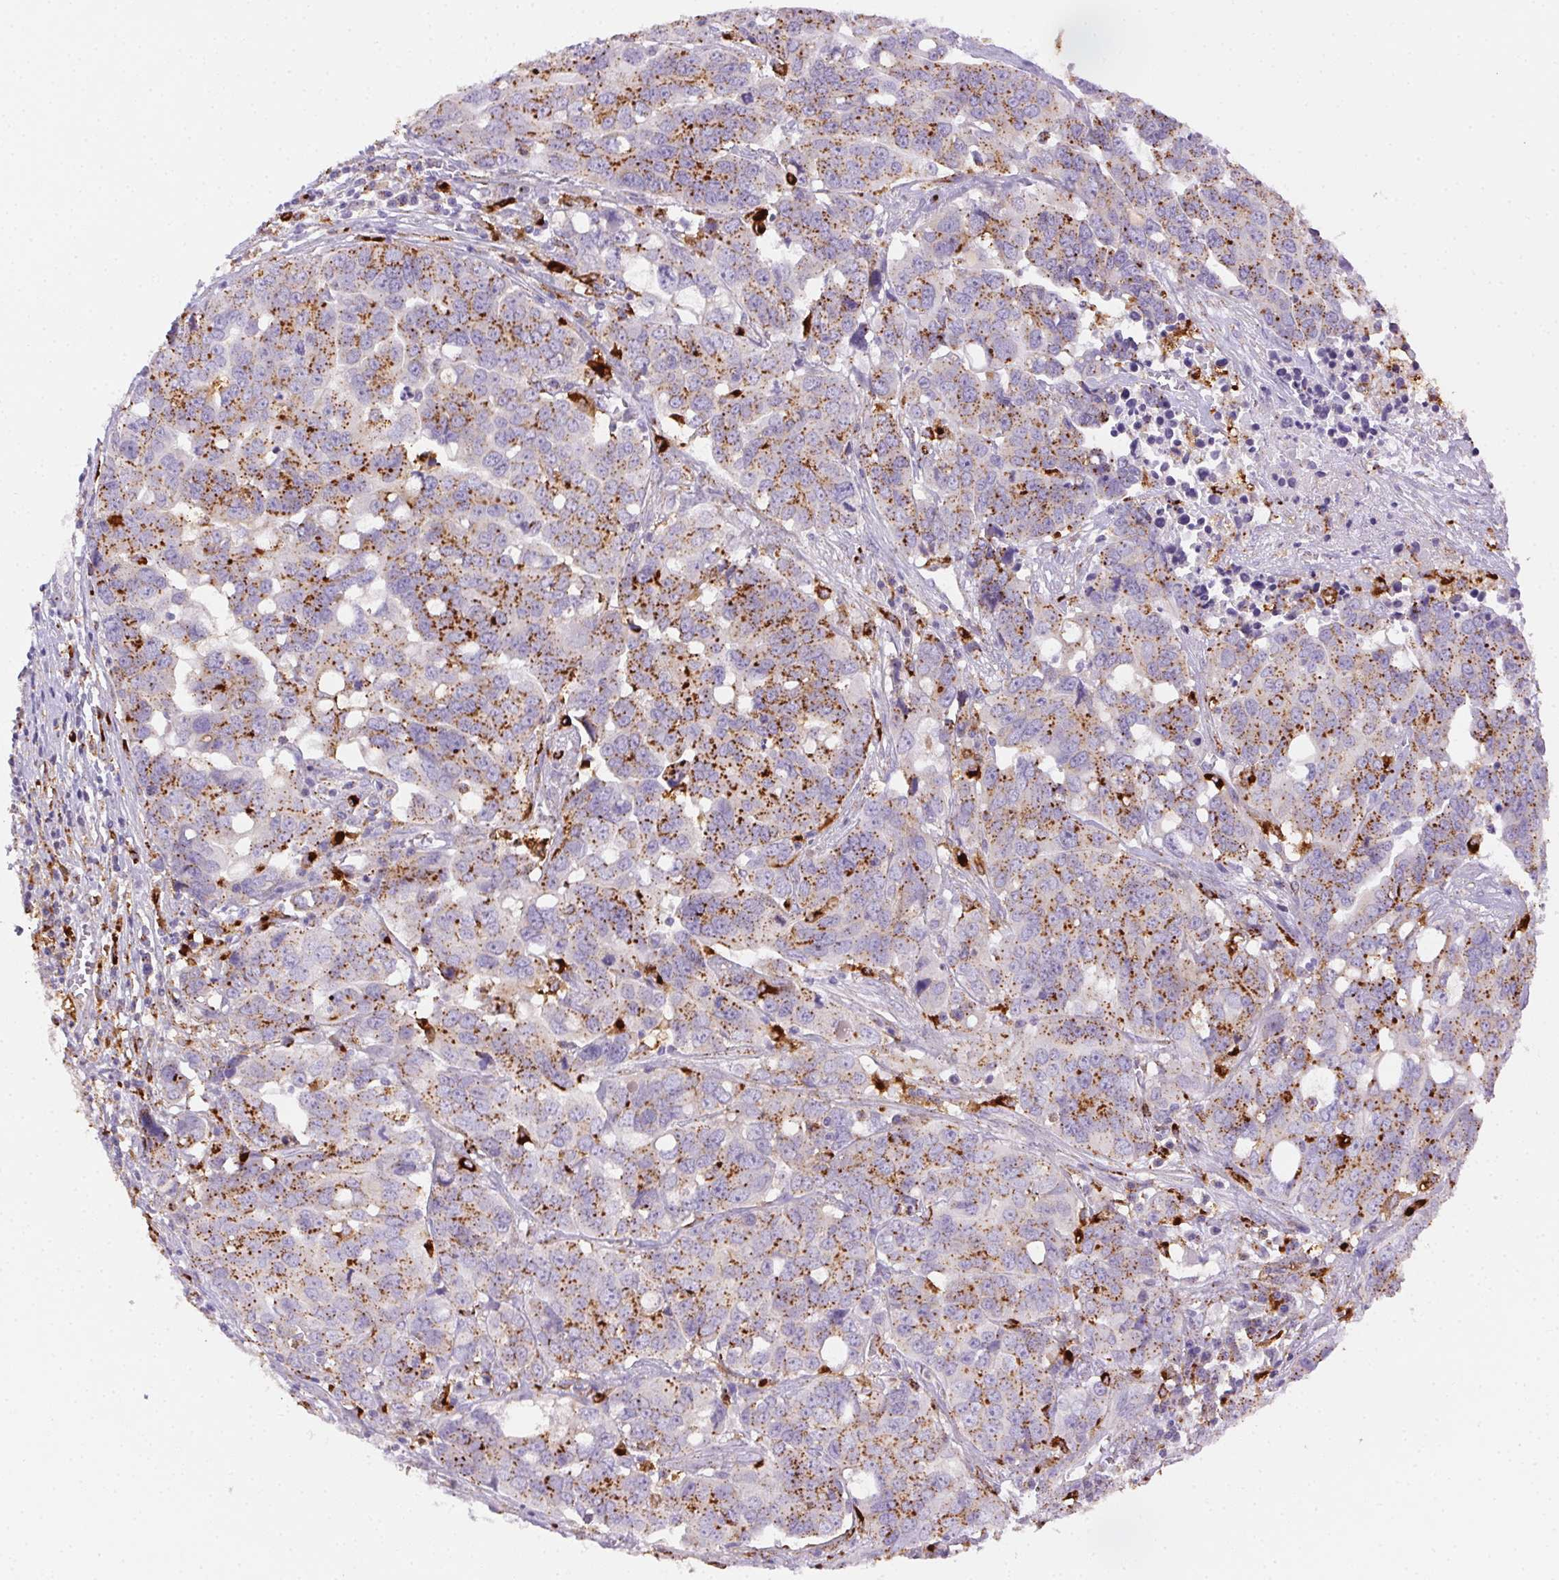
{"staining": {"intensity": "strong", "quantity": "25%-75%", "location": "cytoplasmic/membranous"}, "tissue": "ovarian cancer", "cell_type": "Tumor cells", "image_type": "cancer", "snomed": [{"axis": "morphology", "description": "Carcinoma, endometroid"}, {"axis": "topography", "description": "Ovary"}], "caption": "Strong cytoplasmic/membranous protein positivity is seen in approximately 25%-75% of tumor cells in ovarian cancer.", "gene": "SCPEP1", "patient": {"sex": "female", "age": 78}}